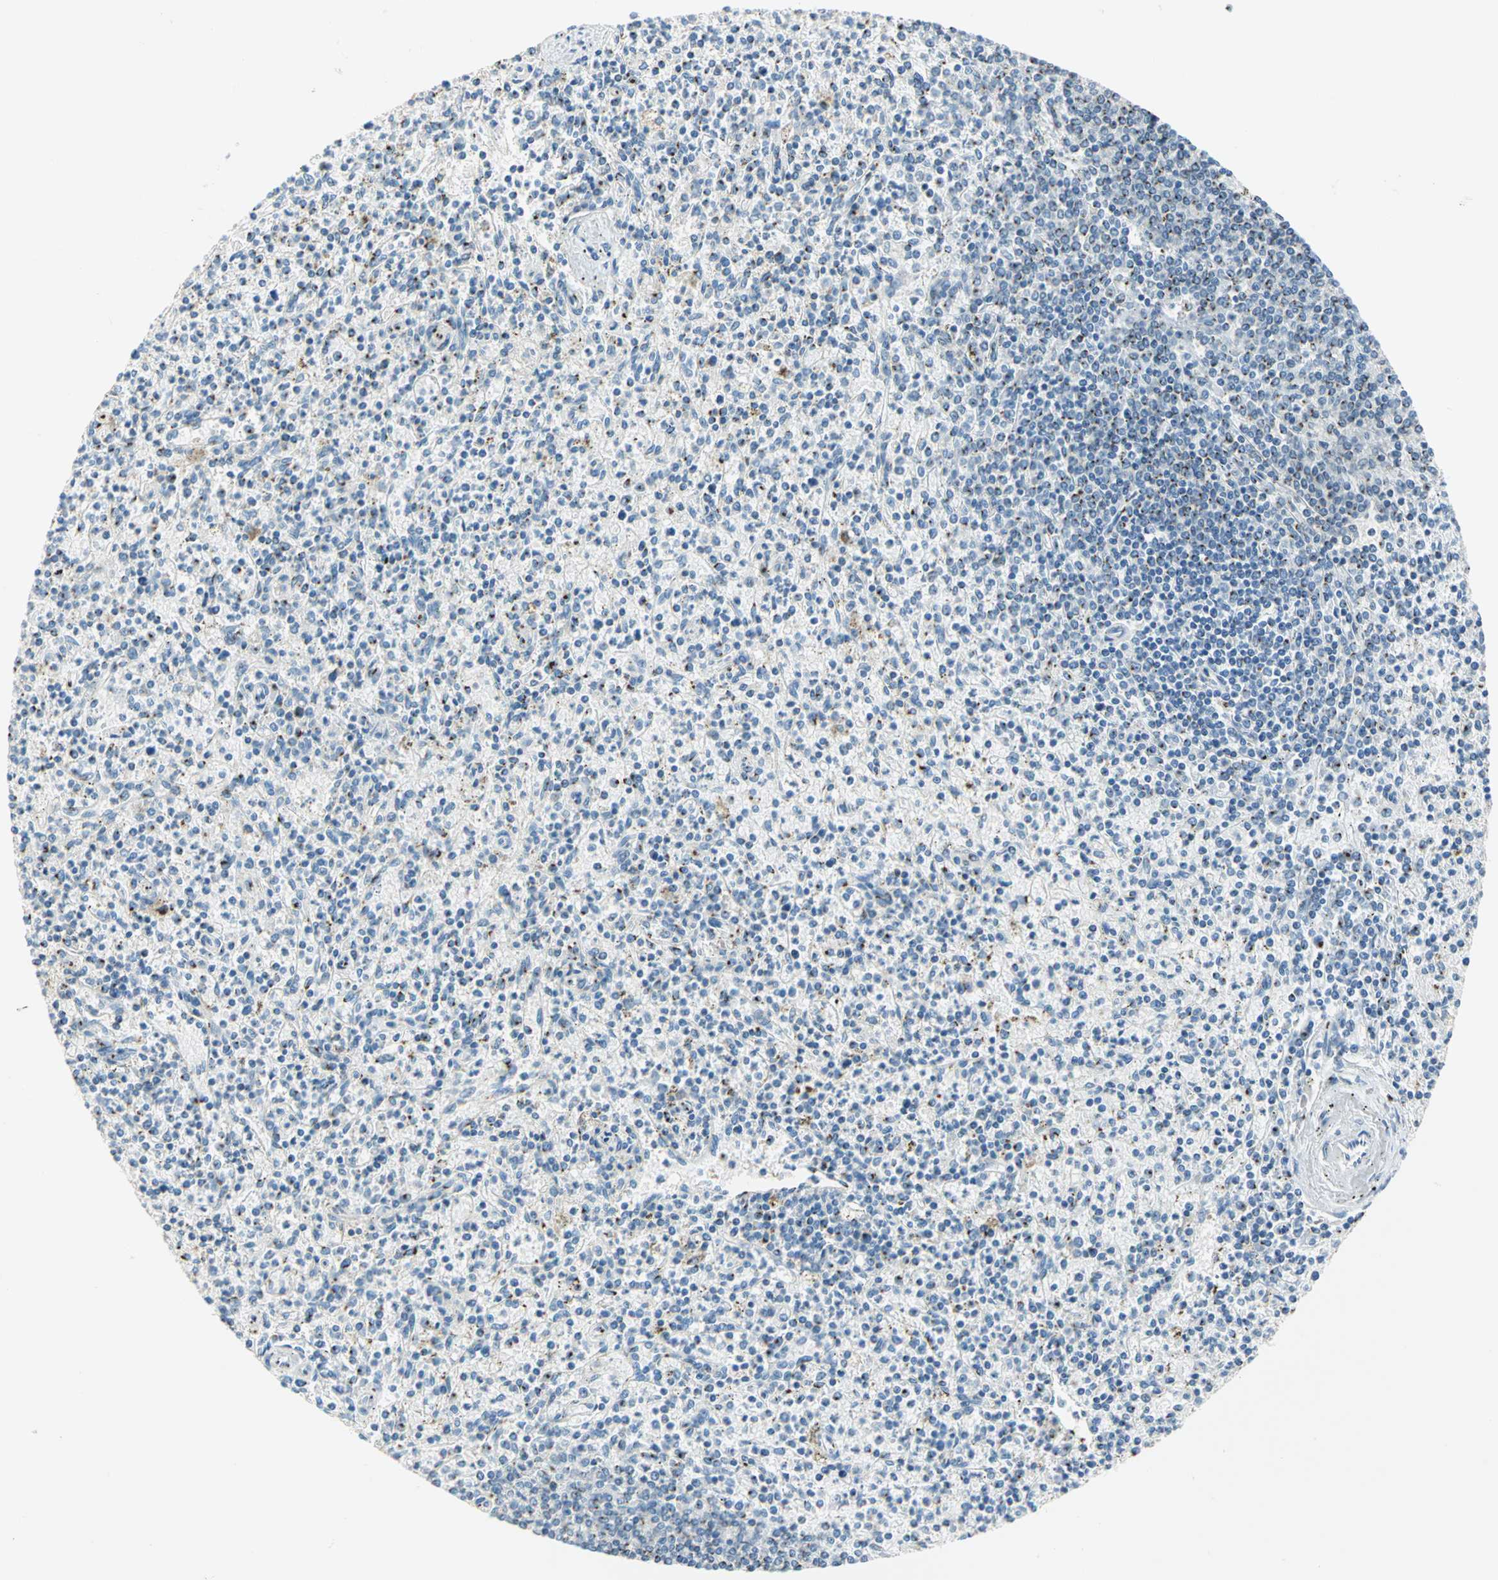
{"staining": {"intensity": "strong", "quantity": "<25%", "location": "cytoplasmic/membranous"}, "tissue": "spleen", "cell_type": "Cells in red pulp", "image_type": "normal", "snomed": [{"axis": "morphology", "description": "Normal tissue, NOS"}, {"axis": "topography", "description": "Spleen"}], "caption": "Cells in red pulp display medium levels of strong cytoplasmic/membranous staining in about <25% of cells in benign human spleen. The protein of interest is stained brown, and the nuclei are stained in blue (DAB (3,3'-diaminobenzidine) IHC with brightfield microscopy, high magnification).", "gene": "GPR3", "patient": {"sex": "male", "age": 72}}